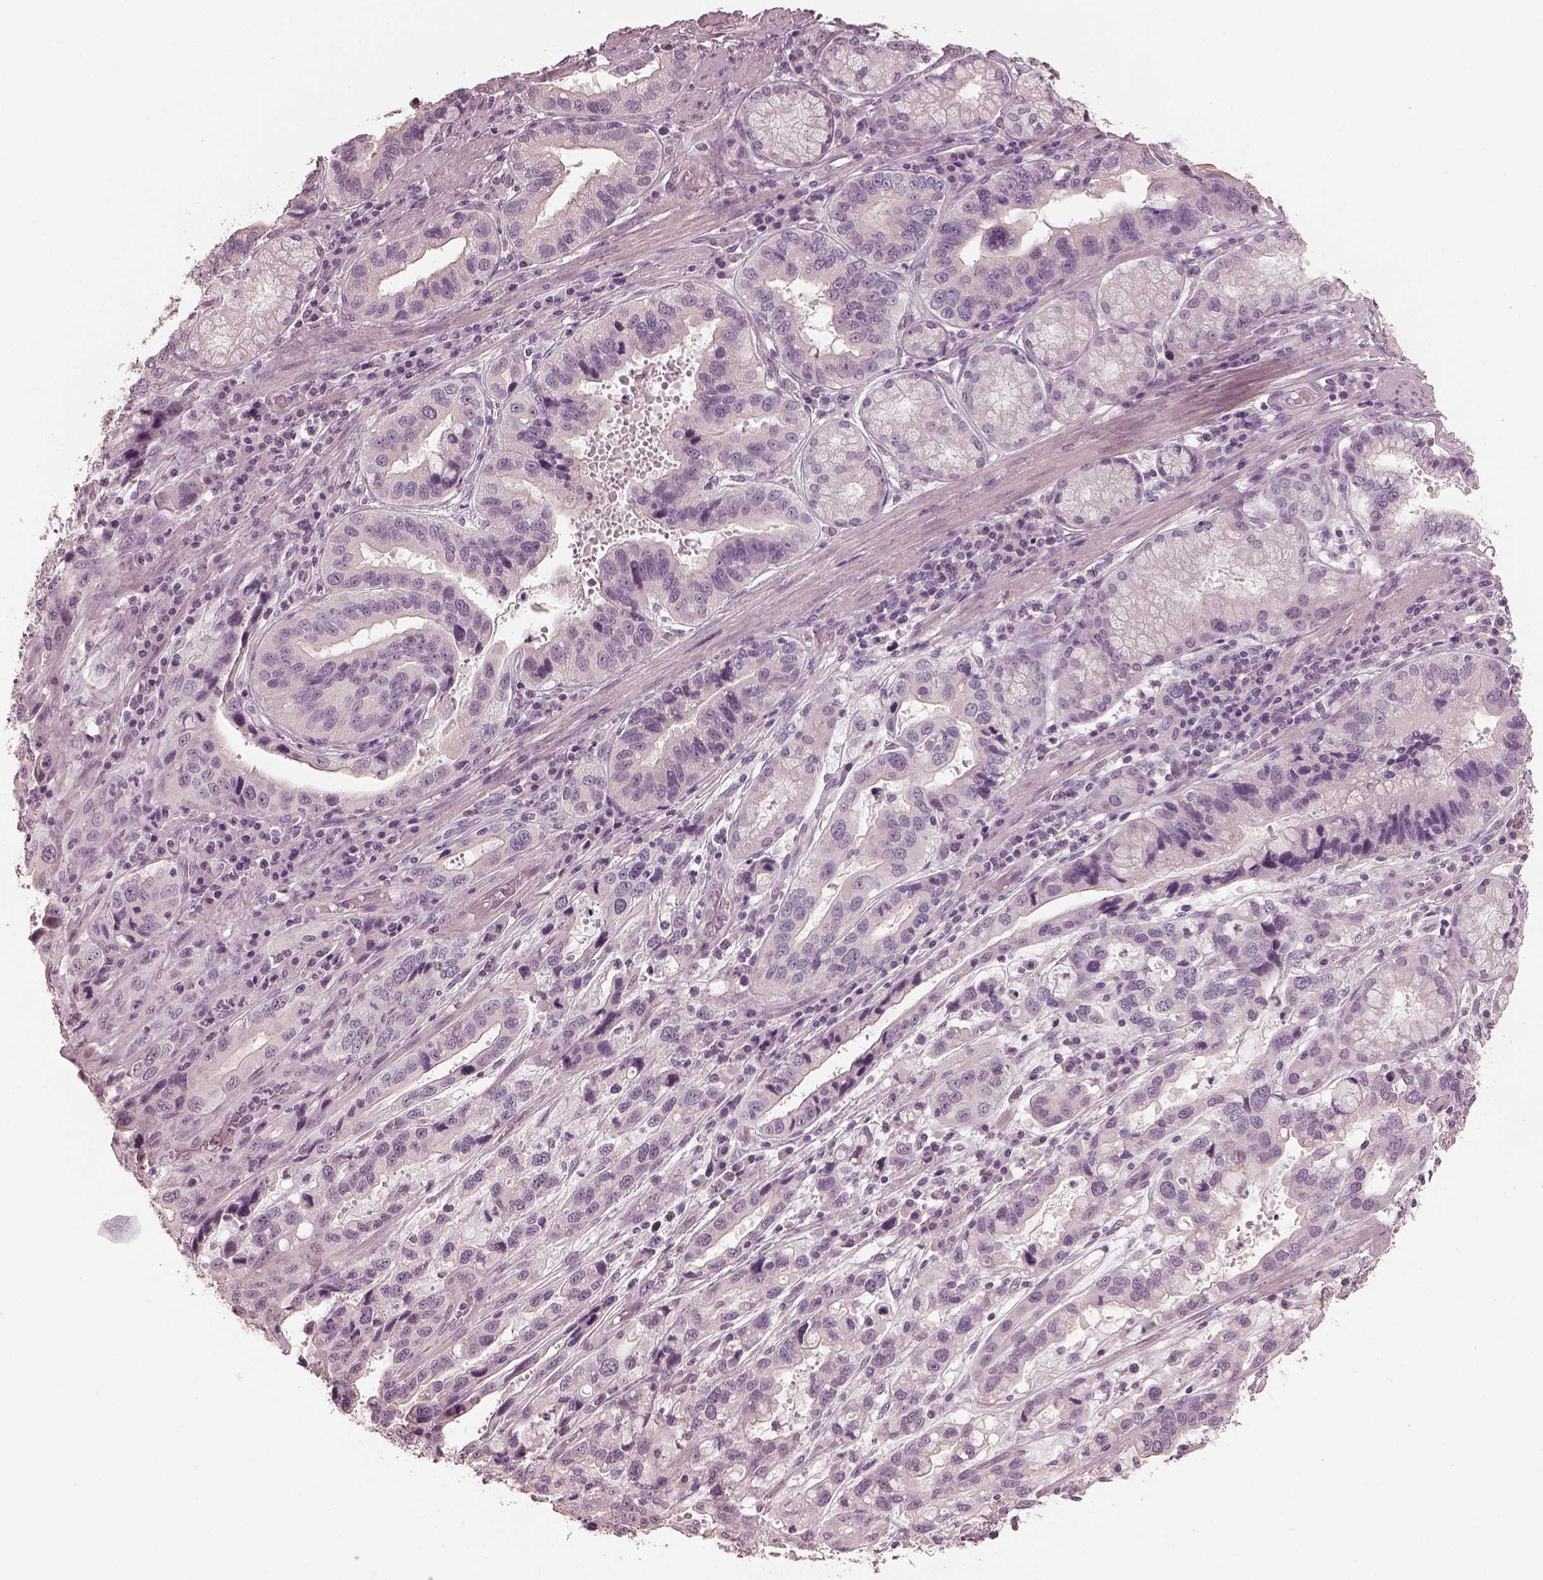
{"staining": {"intensity": "negative", "quantity": "none", "location": "none"}, "tissue": "stomach cancer", "cell_type": "Tumor cells", "image_type": "cancer", "snomed": [{"axis": "morphology", "description": "Adenocarcinoma, NOS"}, {"axis": "topography", "description": "Stomach, lower"}], "caption": "This histopathology image is of stomach cancer (adenocarcinoma) stained with immunohistochemistry to label a protein in brown with the nuclei are counter-stained blue. There is no expression in tumor cells.", "gene": "OPTC", "patient": {"sex": "female", "age": 76}}